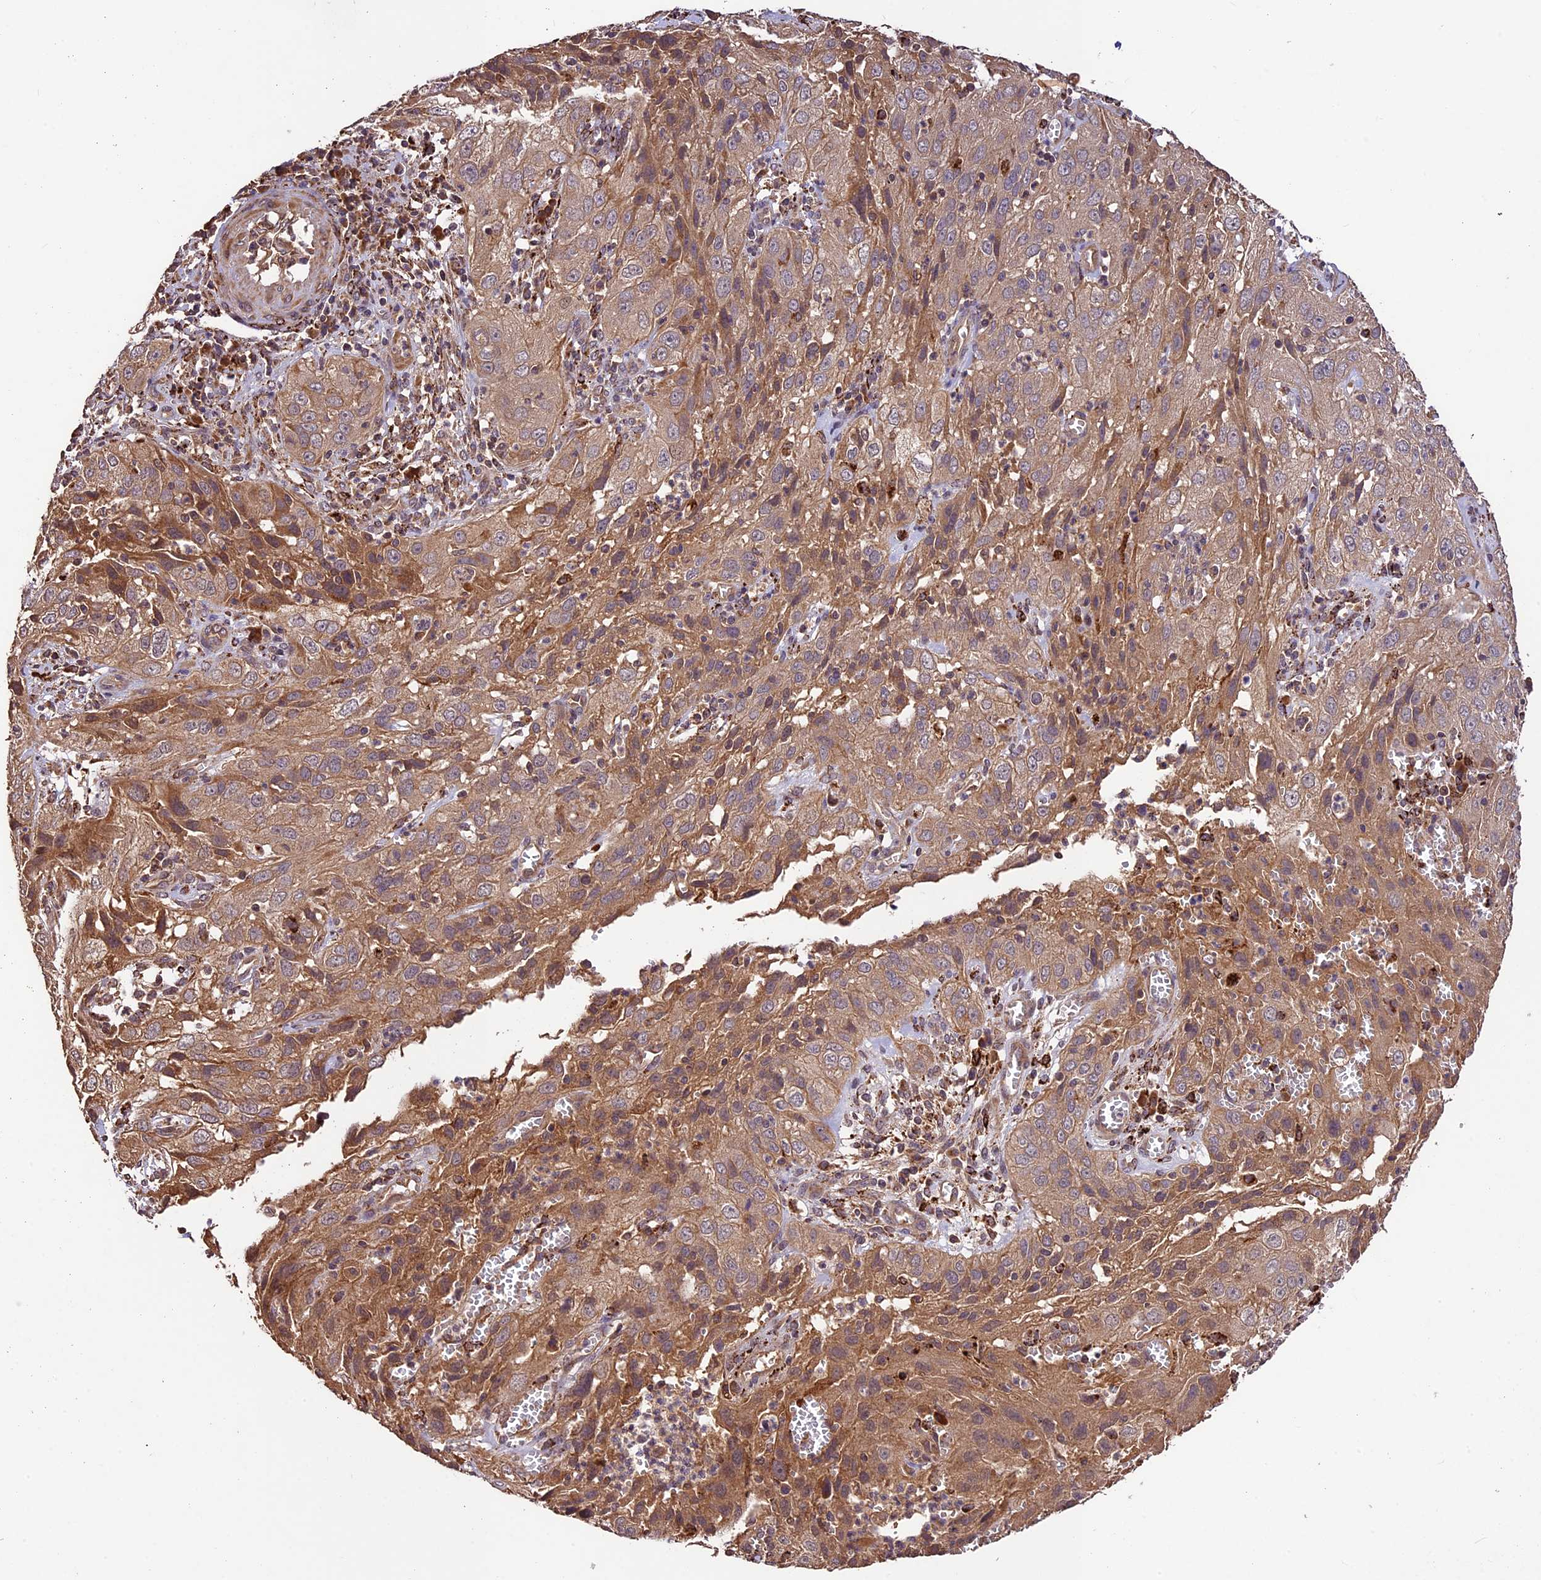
{"staining": {"intensity": "moderate", "quantity": ">75%", "location": "cytoplasmic/membranous"}, "tissue": "cervical cancer", "cell_type": "Tumor cells", "image_type": "cancer", "snomed": [{"axis": "morphology", "description": "Squamous cell carcinoma, NOS"}, {"axis": "topography", "description": "Cervix"}], "caption": "A photomicrograph showing moderate cytoplasmic/membranous positivity in about >75% of tumor cells in cervical cancer (squamous cell carcinoma), as visualized by brown immunohistochemical staining.", "gene": "CRLF1", "patient": {"sex": "female", "age": 32}}